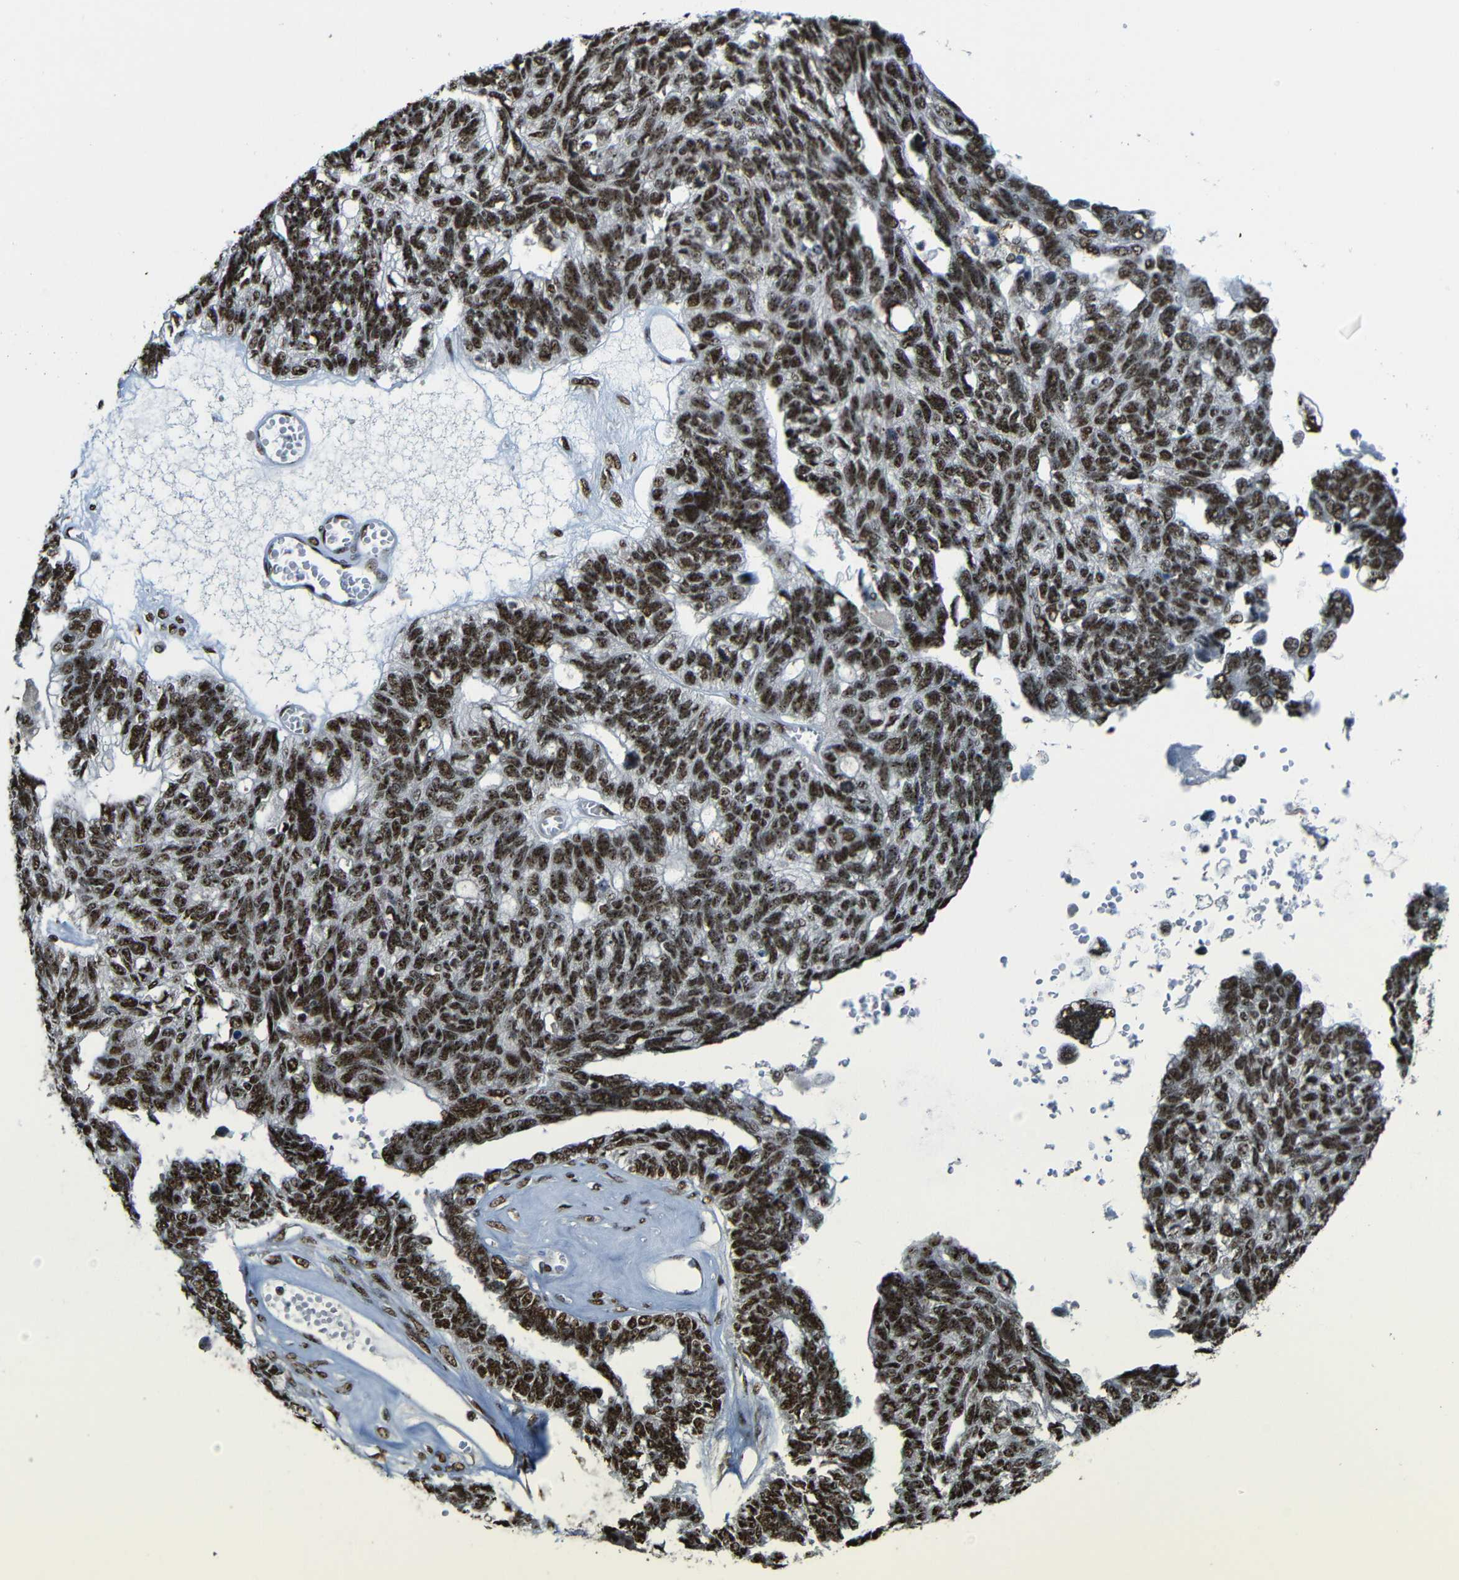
{"staining": {"intensity": "moderate", "quantity": ">75%", "location": "nuclear"}, "tissue": "ovarian cancer", "cell_type": "Tumor cells", "image_type": "cancer", "snomed": [{"axis": "morphology", "description": "Cystadenocarcinoma, serous, NOS"}, {"axis": "topography", "description": "Ovary"}], "caption": "Approximately >75% of tumor cells in ovarian serous cystadenocarcinoma demonstrate moderate nuclear protein positivity as visualized by brown immunohistochemical staining.", "gene": "TCF7L2", "patient": {"sex": "female", "age": 79}}